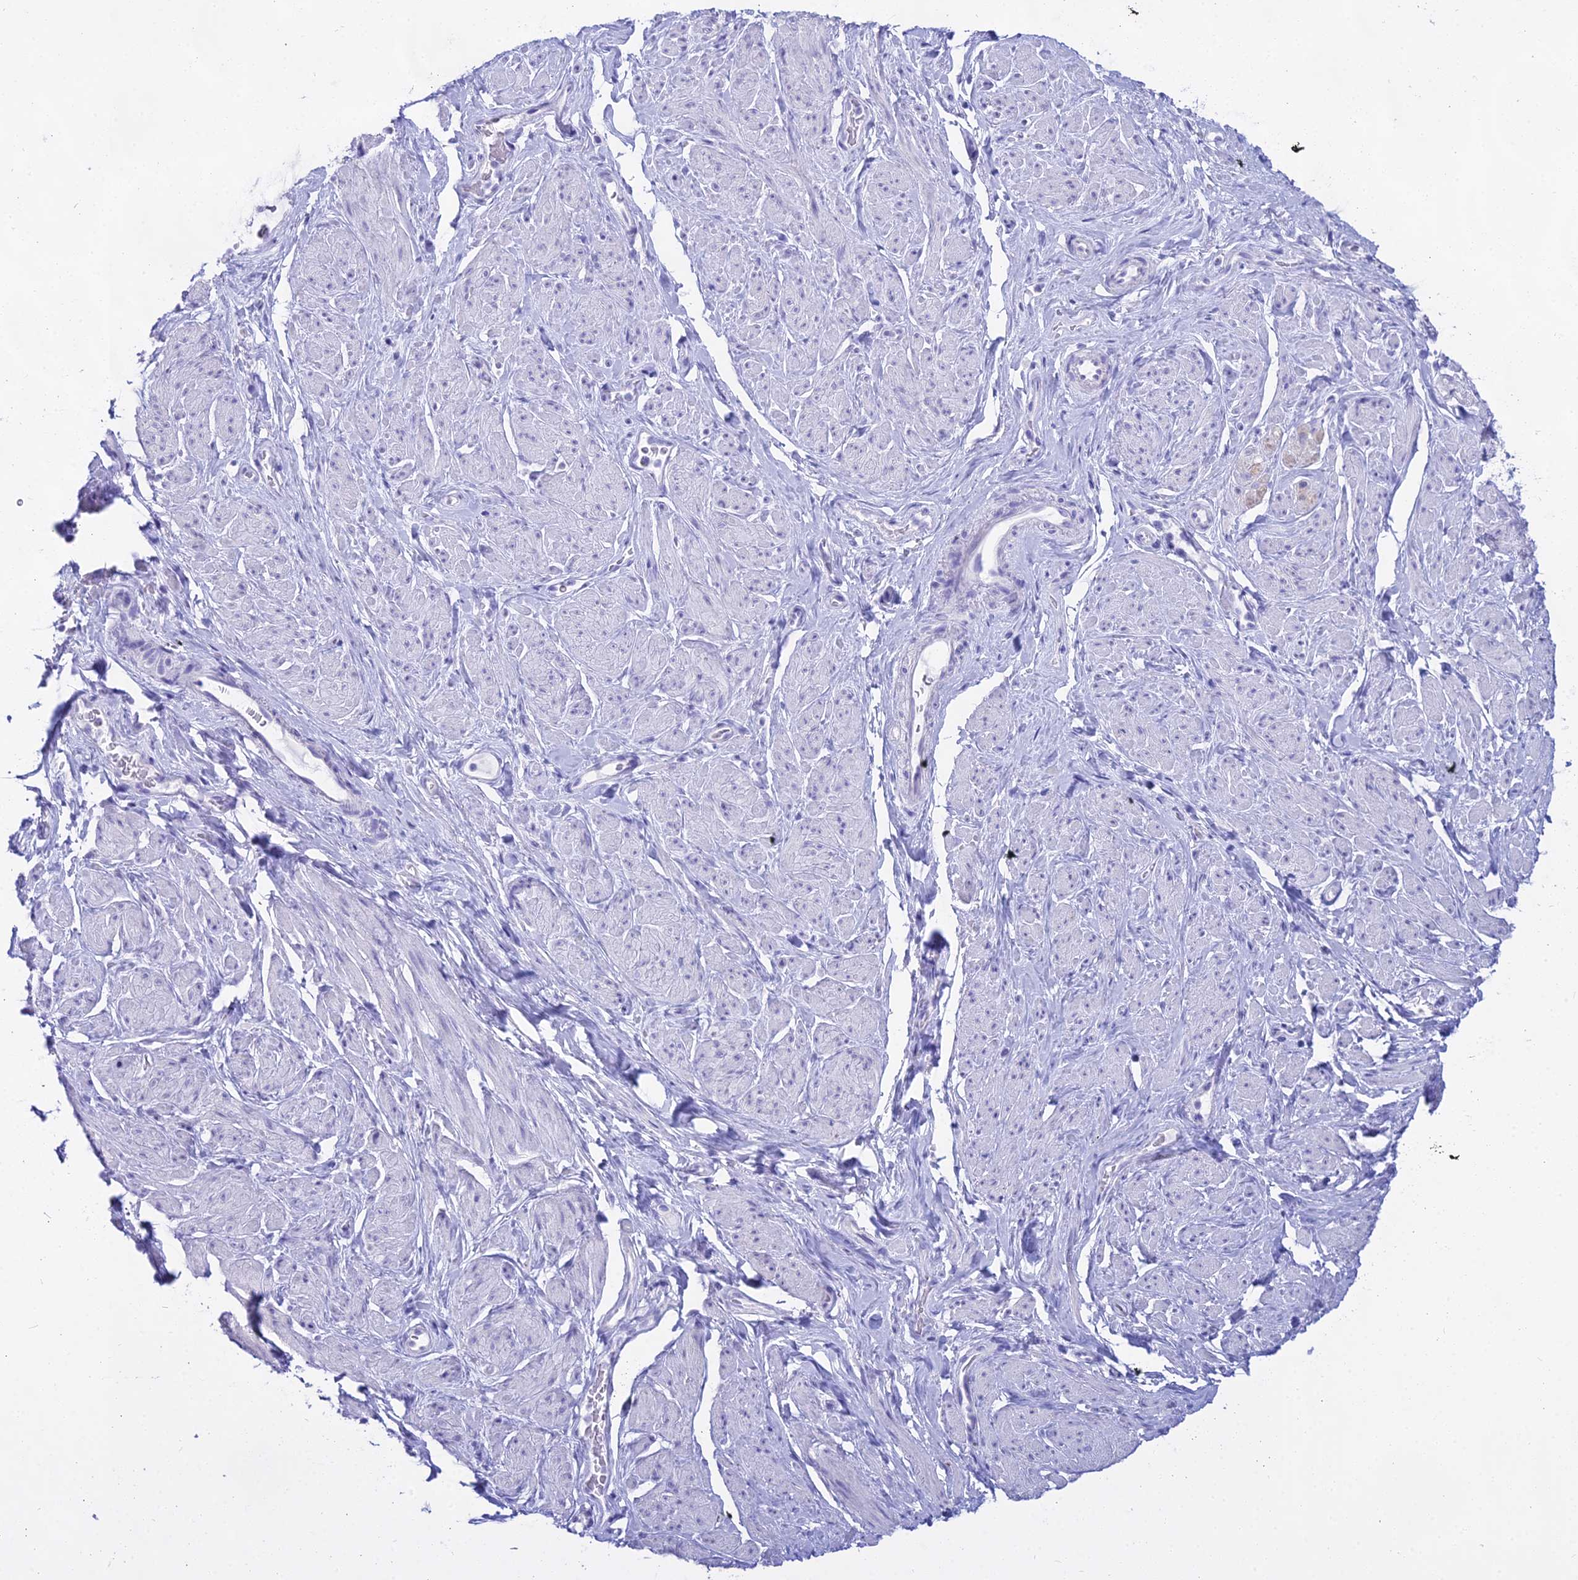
{"staining": {"intensity": "negative", "quantity": "none", "location": "none"}, "tissue": "smooth muscle", "cell_type": "Smooth muscle cells", "image_type": "normal", "snomed": [{"axis": "morphology", "description": "Normal tissue, NOS"}, {"axis": "topography", "description": "Smooth muscle"}, {"axis": "topography", "description": "Peripheral nerve tissue"}], "caption": "A photomicrograph of human smooth muscle is negative for staining in smooth muscle cells.", "gene": "CGB1", "patient": {"sex": "male", "age": 69}}